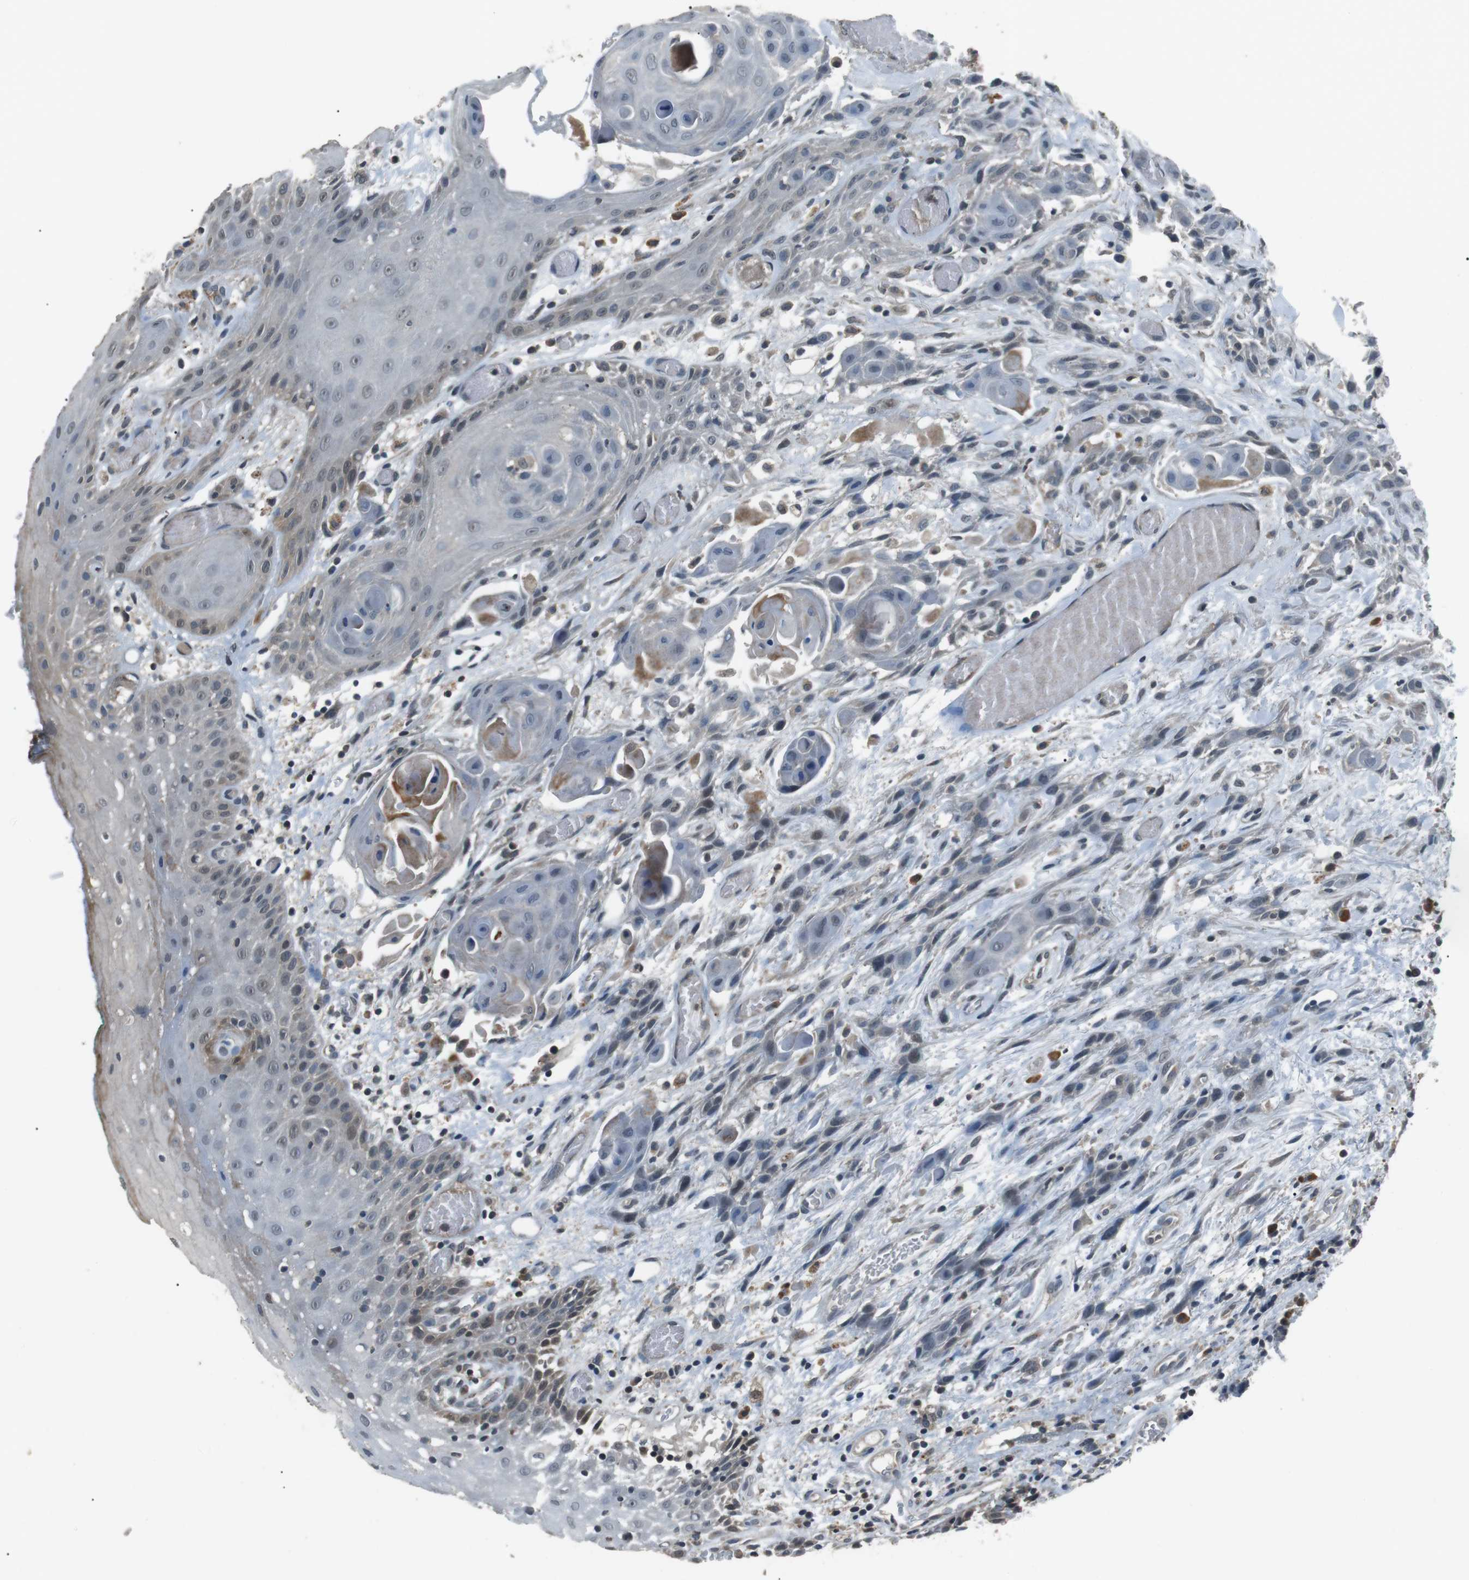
{"staining": {"intensity": "moderate", "quantity": "<25%", "location": "cytoplasmic/membranous,nuclear"}, "tissue": "oral mucosa", "cell_type": "Squamous epithelial cells", "image_type": "normal", "snomed": [{"axis": "morphology", "description": "Normal tissue, NOS"}, {"axis": "morphology", "description": "Squamous cell carcinoma, NOS"}, {"axis": "topography", "description": "Oral tissue"}, {"axis": "topography", "description": "Salivary gland"}, {"axis": "topography", "description": "Head-Neck"}], "caption": "This is an image of immunohistochemistry staining of normal oral mucosa, which shows moderate staining in the cytoplasmic/membranous,nuclear of squamous epithelial cells.", "gene": "NEK7", "patient": {"sex": "female", "age": 62}}